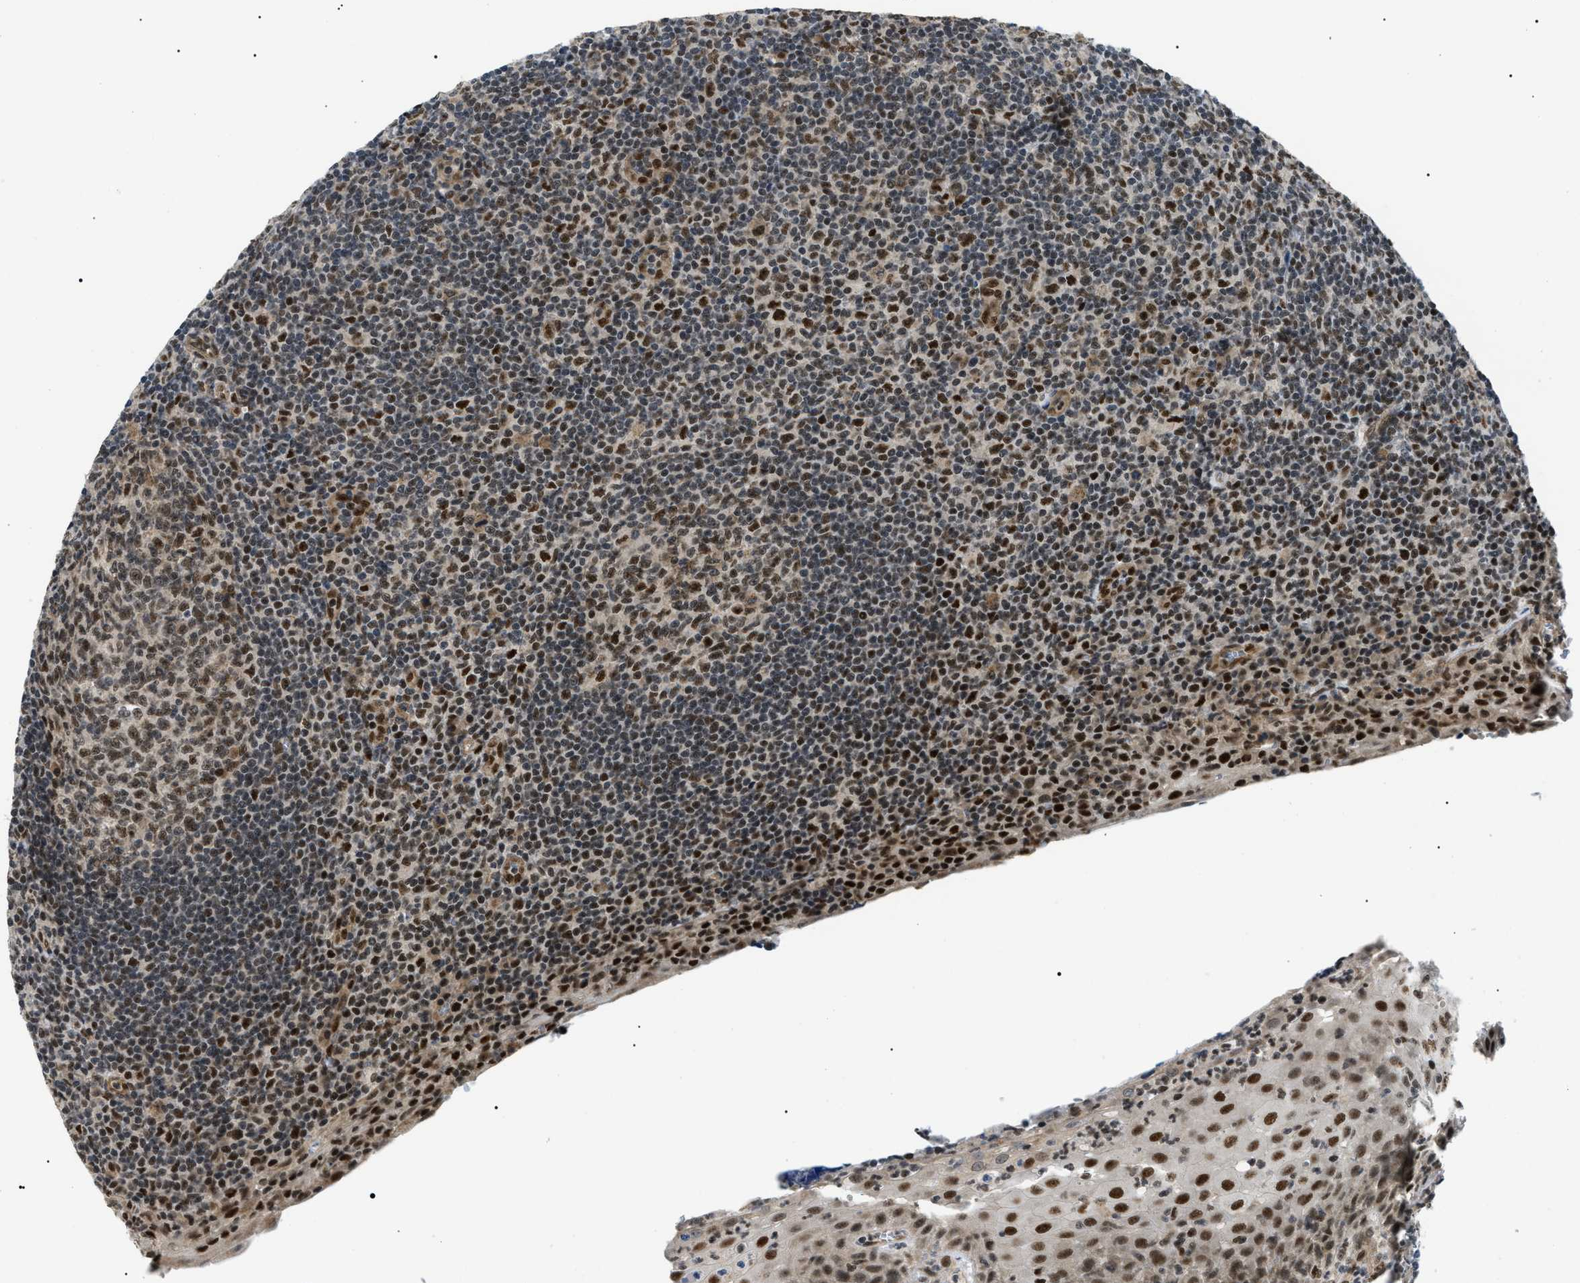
{"staining": {"intensity": "moderate", "quantity": ">75%", "location": "nuclear"}, "tissue": "tonsil", "cell_type": "Germinal center cells", "image_type": "normal", "snomed": [{"axis": "morphology", "description": "Normal tissue, NOS"}, {"axis": "topography", "description": "Tonsil"}], "caption": "Protein analysis of unremarkable tonsil shows moderate nuclear positivity in about >75% of germinal center cells. Using DAB (3,3'-diaminobenzidine) (brown) and hematoxylin (blue) stains, captured at high magnification using brightfield microscopy.", "gene": "CWC25", "patient": {"sex": "male", "age": 37}}